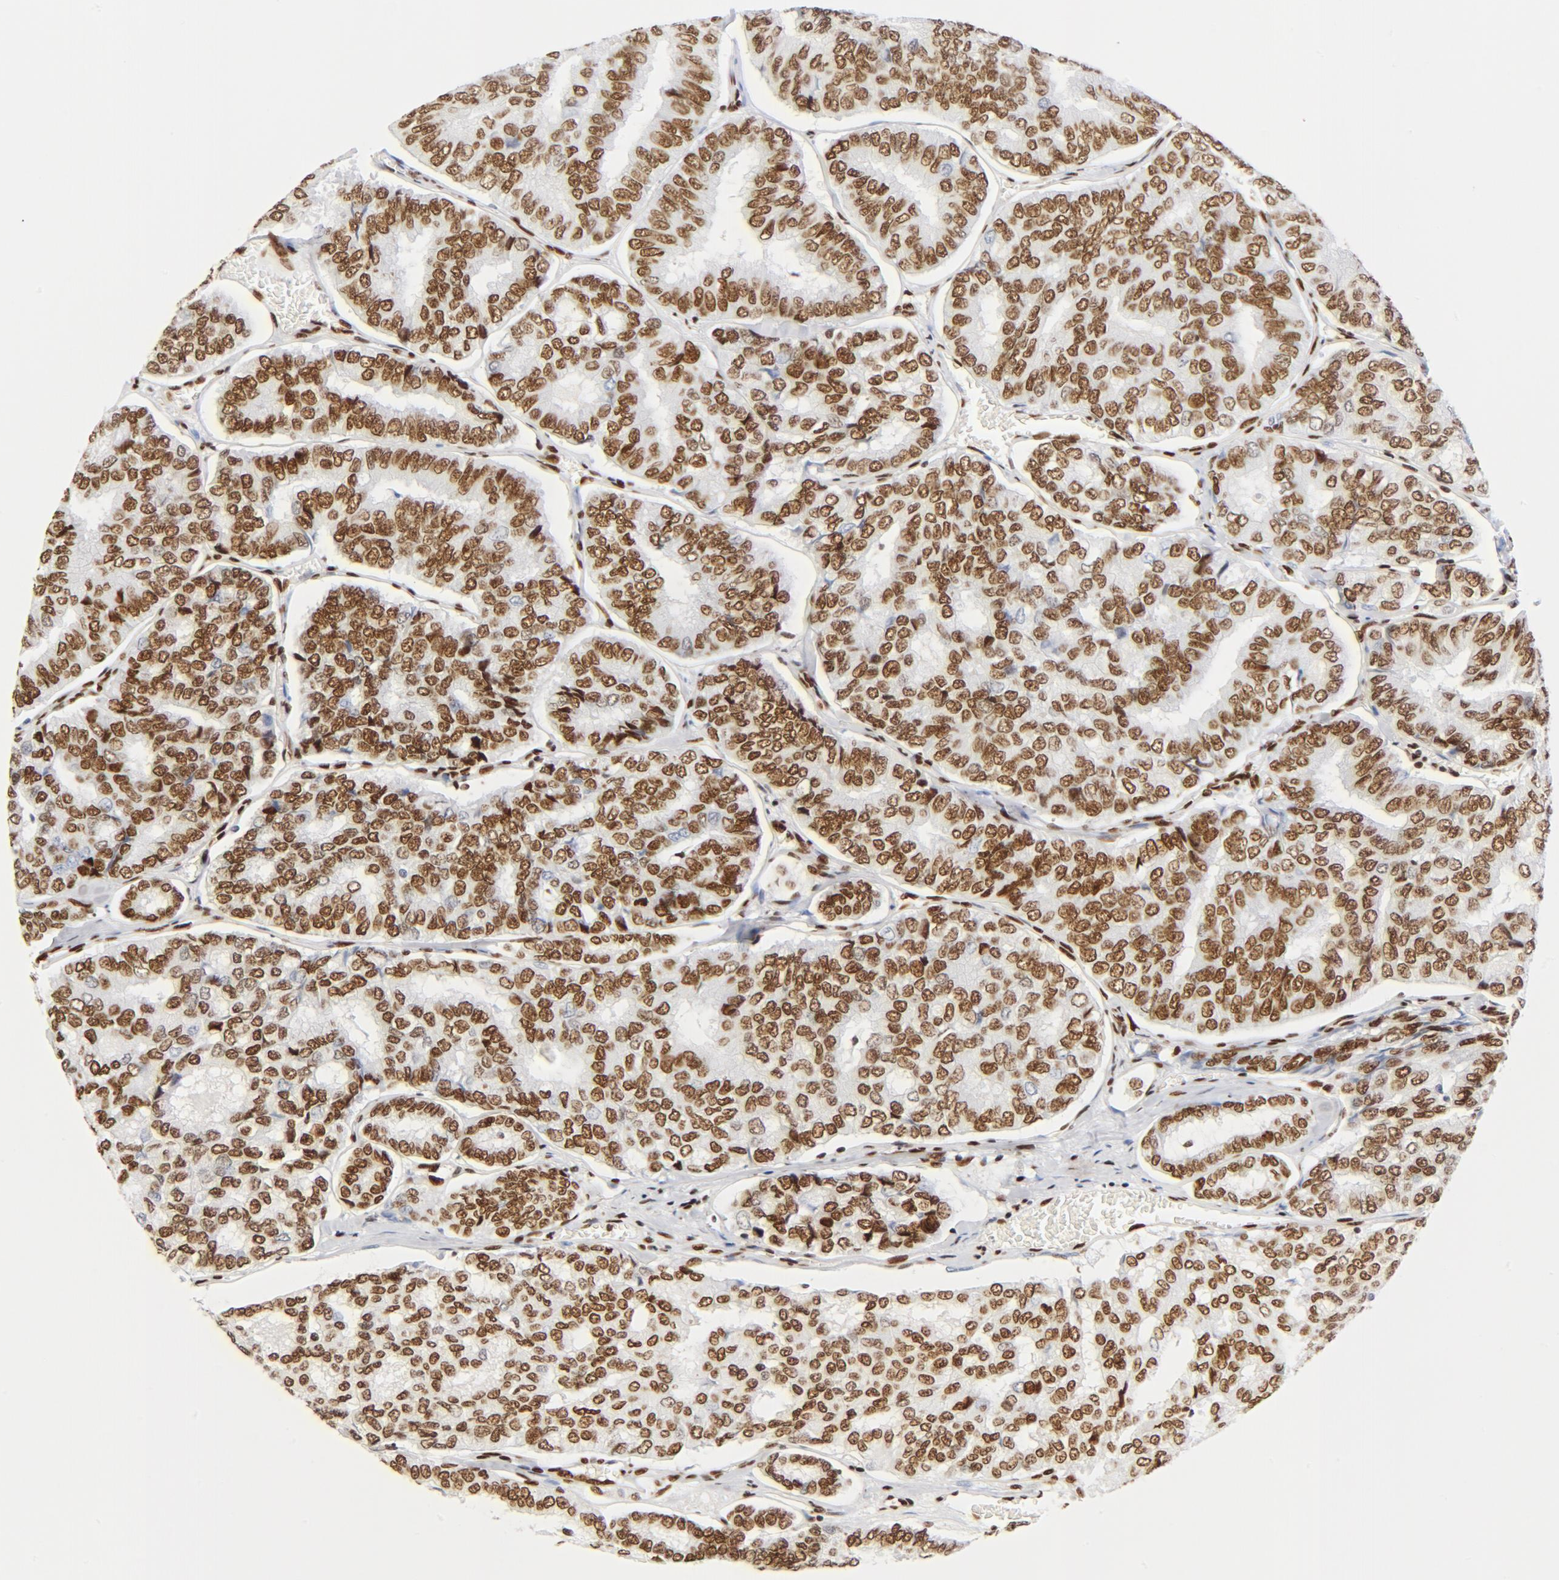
{"staining": {"intensity": "moderate", "quantity": ">75%", "location": "nuclear"}, "tissue": "thyroid cancer", "cell_type": "Tumor cells", "image_type": "cancer", "snomed": [{"axis": "morphology", "description": "Papillary adenocarcinoma, NOS"}, {"axis": "topography", "description": "Thyroid gland"}], "caption": "Papillary adenocarcinoma (thyroid) was stained to show a protein in brown. There is medium levels of moderate nuclear expression in about >75% of tumor cells.", "gene": "CTBP1", "patient": {"sex": "female", "age": 35}}